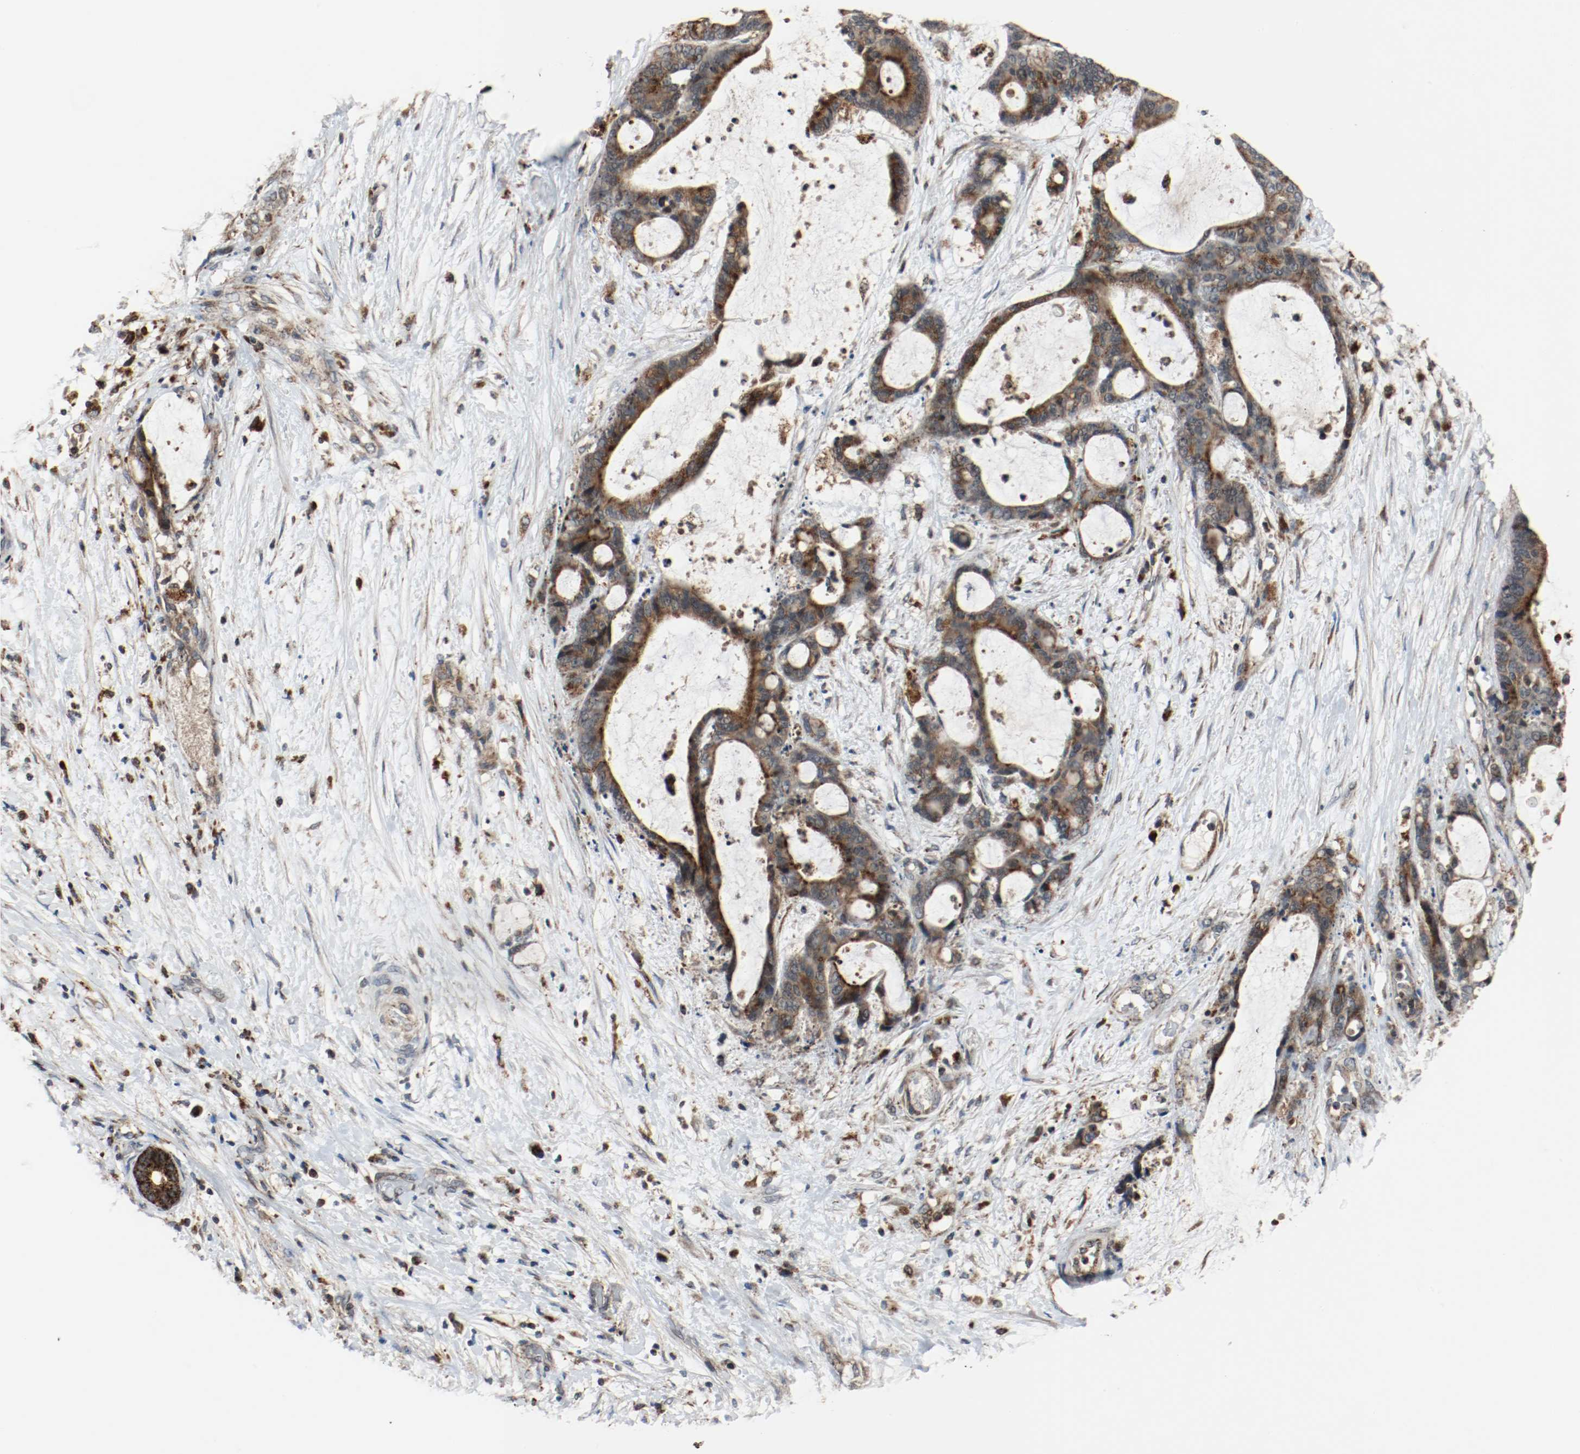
{"staining": {"intensity": "strong", "quantity": ">75%", "location": "cytoplasmic/membranous"}, "tissue": "liver cancer", "cell_type": "Tumor cells", "image_type": "cancer", "snomed": [{"axis": "morphology", "description": "Cholangiocarcinoma"}, {"axis": "topography", "description": "Liver"}], "caption": "Brown immunohistochemical staining in liver cholangiocarcinoma displays strong cytoplasmic/membranous staining in about >75% of tumor cells. Using DAB (3,3'-diaminobenzidine) (brown) and hematoxylin (blue) stains, captured at high magnification using brightfield microscopy.", "gene": "LAMP2", "patient": {"sex": "female", "age": 73}}